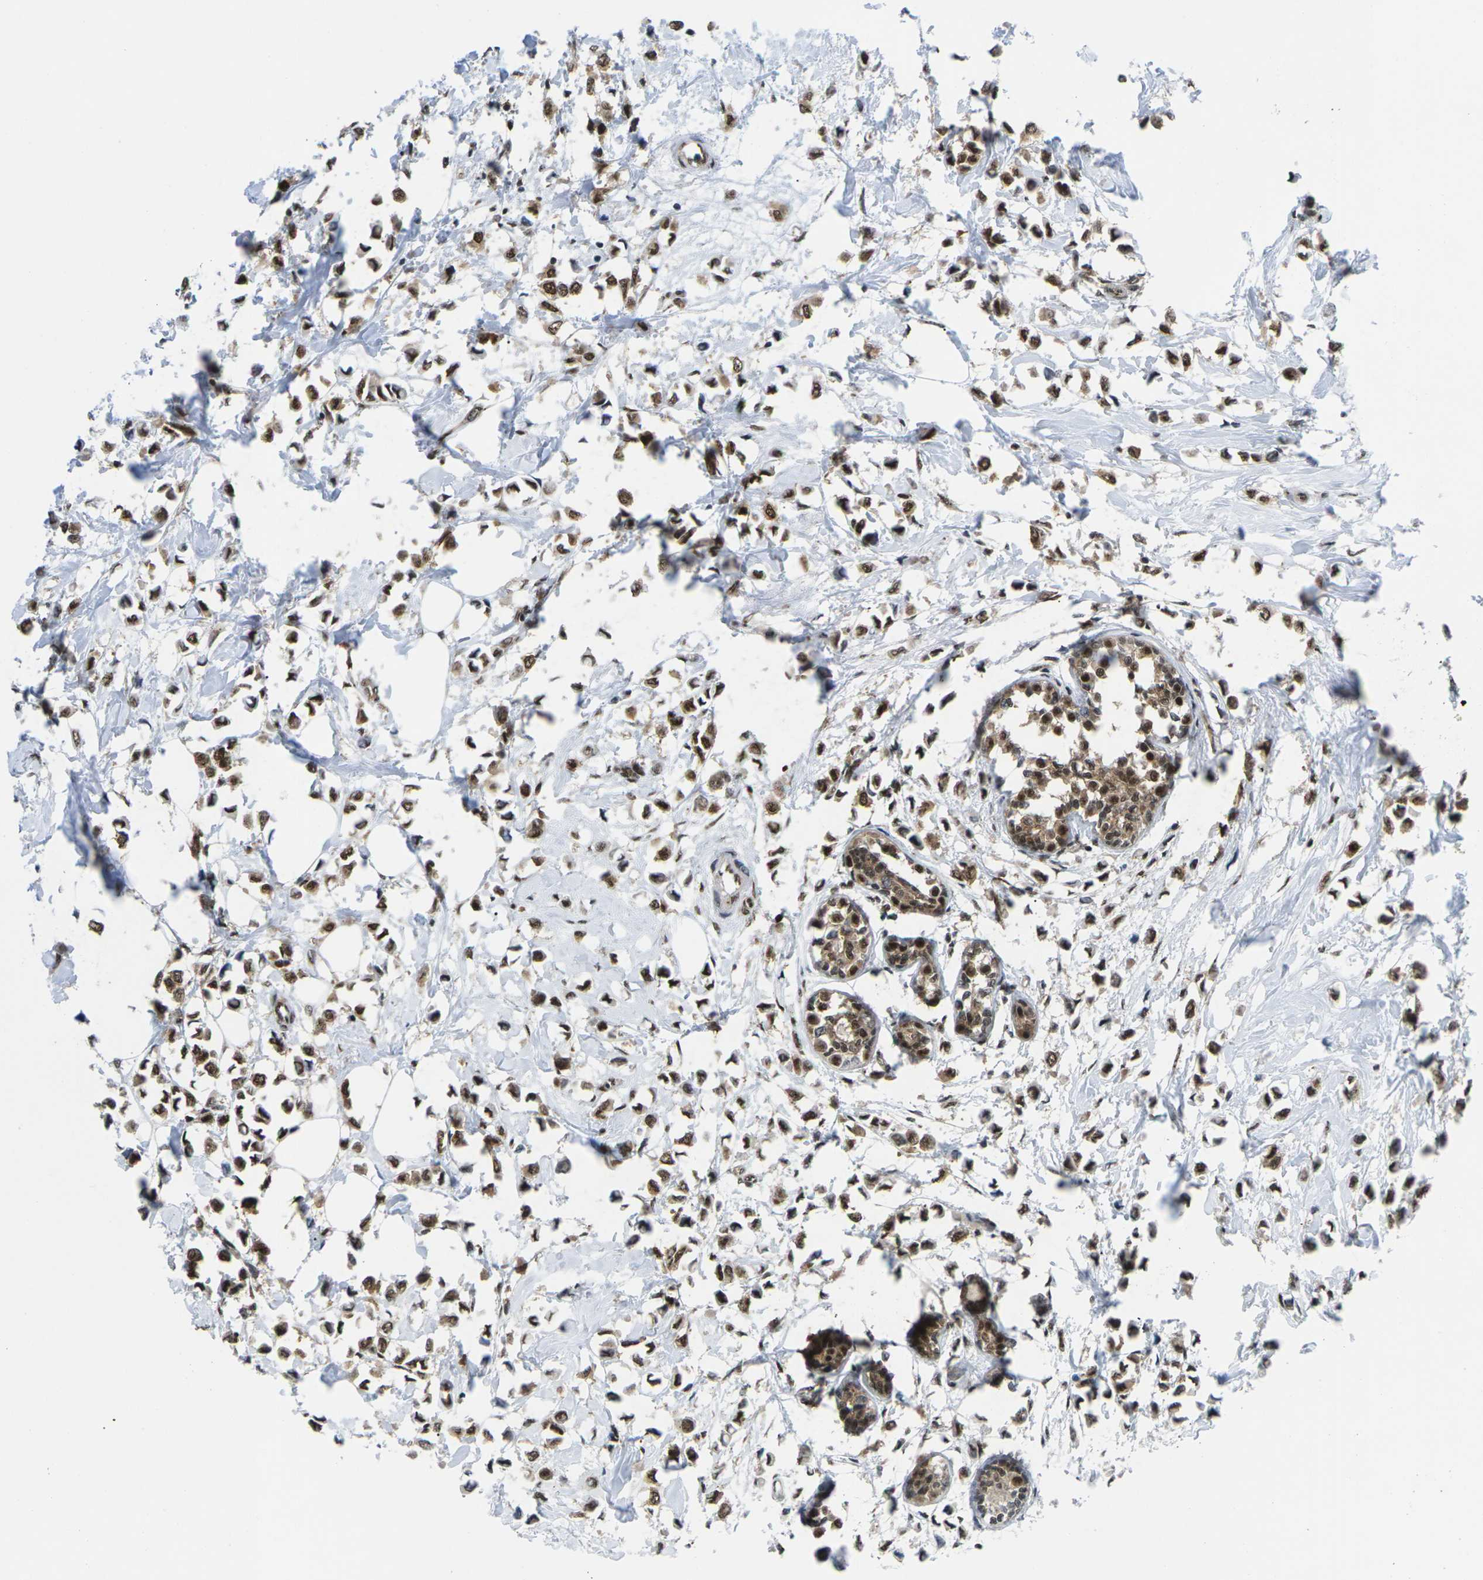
{"staining": {"intensity": "moderate", "quantity": ">75%", "location": "cytoplasmic/membranous,nuclear"}, "tissue": "breast cancer", "cell_type": "Tumor cells", "image_type": "cancer", "snomed": [{"axis": "morphology", "description": "Lobular carcinoma"}, {"axis": "topography", "description": "Breast"}], "caption": "Immunohistochemical staining of breast cancer reveals medium levels of moderate cytoplasmic/membranous and nuclear protein staining in about >75% of tumor cells.", "gene": "MAGOH", "patient": {"sex": "female", "age": 51}}